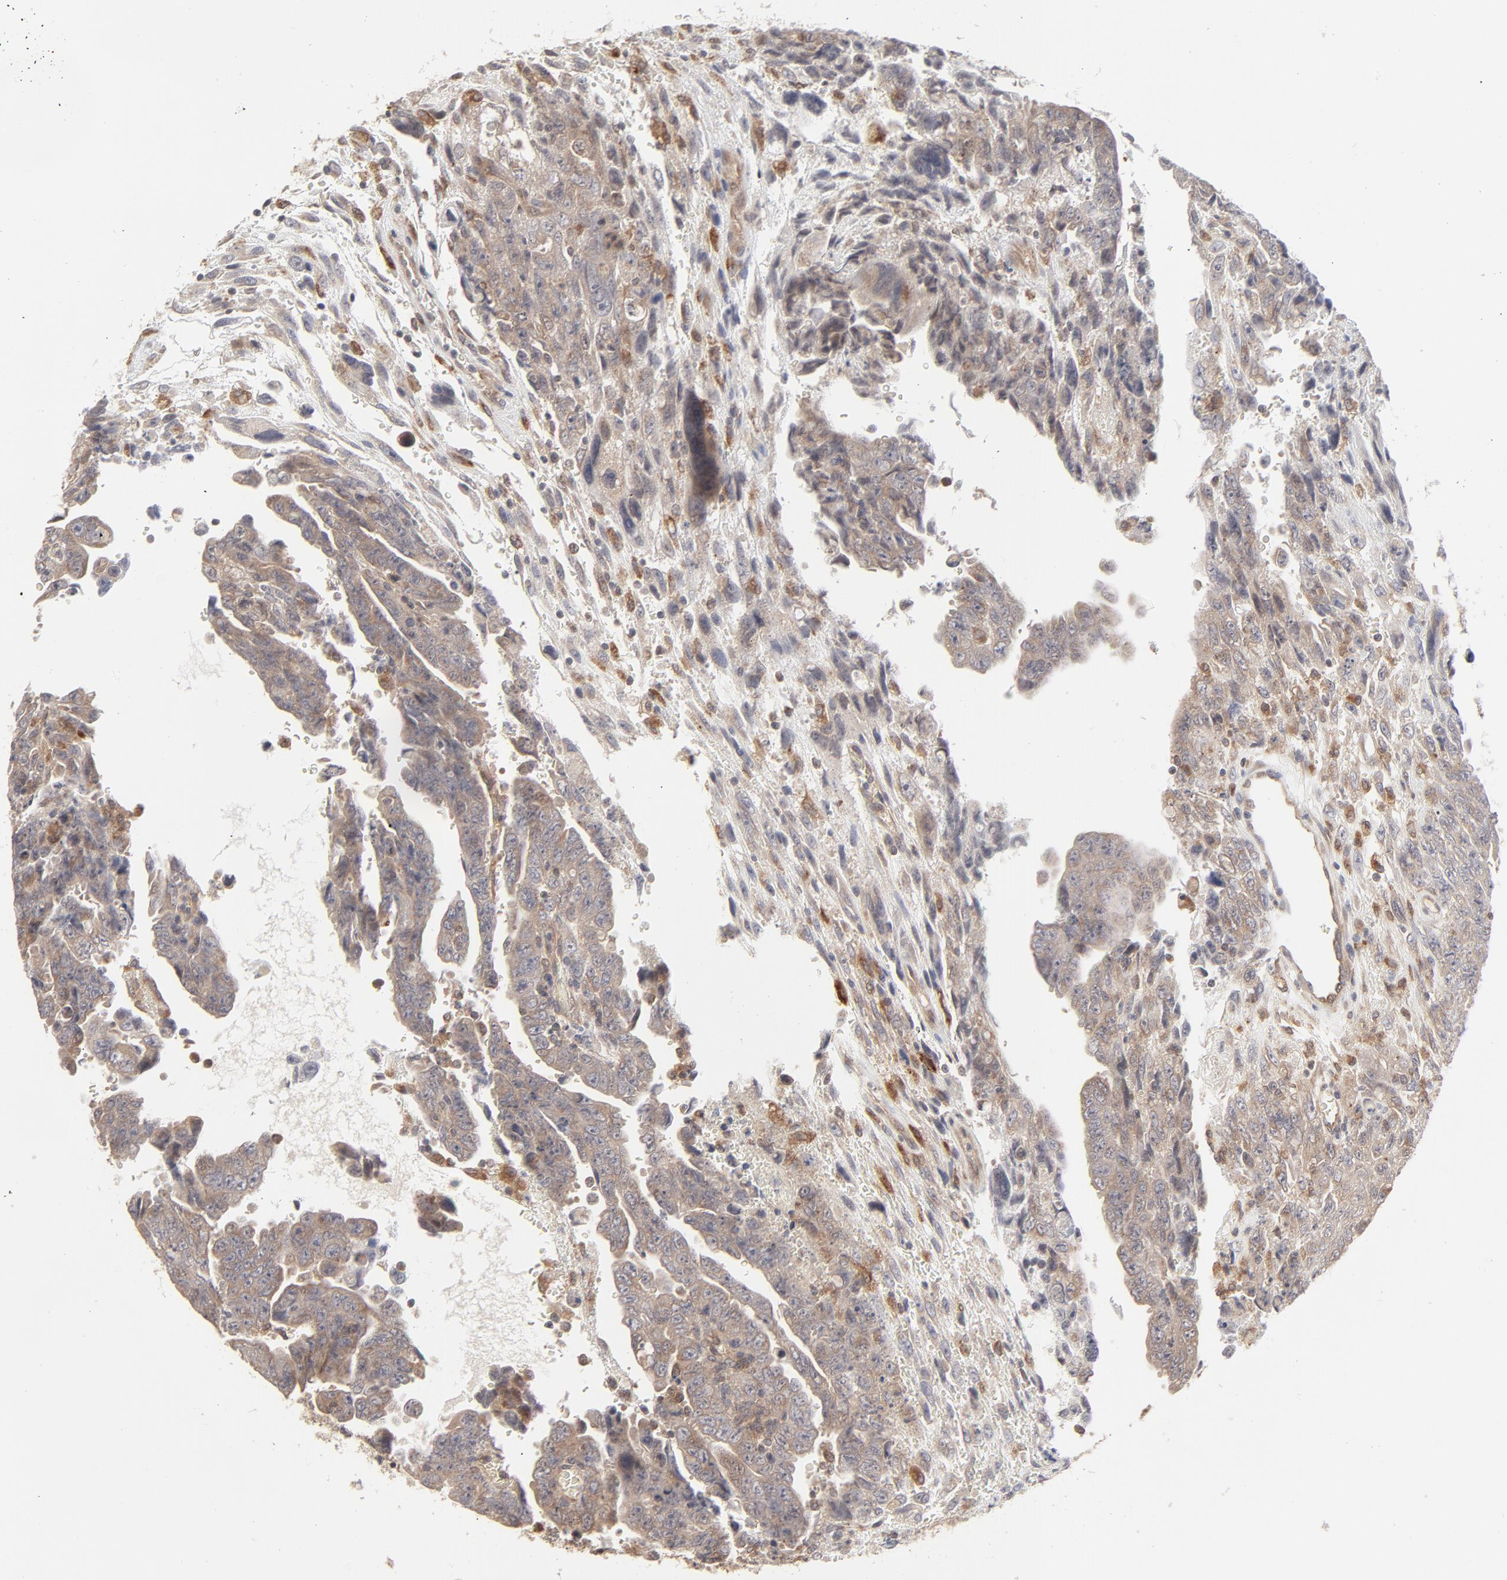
{"staining": {"intensity": "moderate", "quantity": ">75%", "location": "cytoplasmic/membranous"}, "tissue": "testis cancer", "cell_type": "Tumor cells", "image_type": "cancer", "snomed": [{"axis": "morphology", "description": "Carcinoma, Embryonal, NOS"}, {"axis": "topography", "description": "Testis"}], "caption": "Immunohistochemistry image of neoplastic tissue: human embryonal carcinoma (testis) stained using IHC demonstrates medium levels of moderate protein expression localized specifically in the cytoplasmic/membranous of tumor cells, appearing as a cytoplasmic/membranous brown color.", "gene": "RAB5C", "patient": {"sex": "male", "age": 28}}